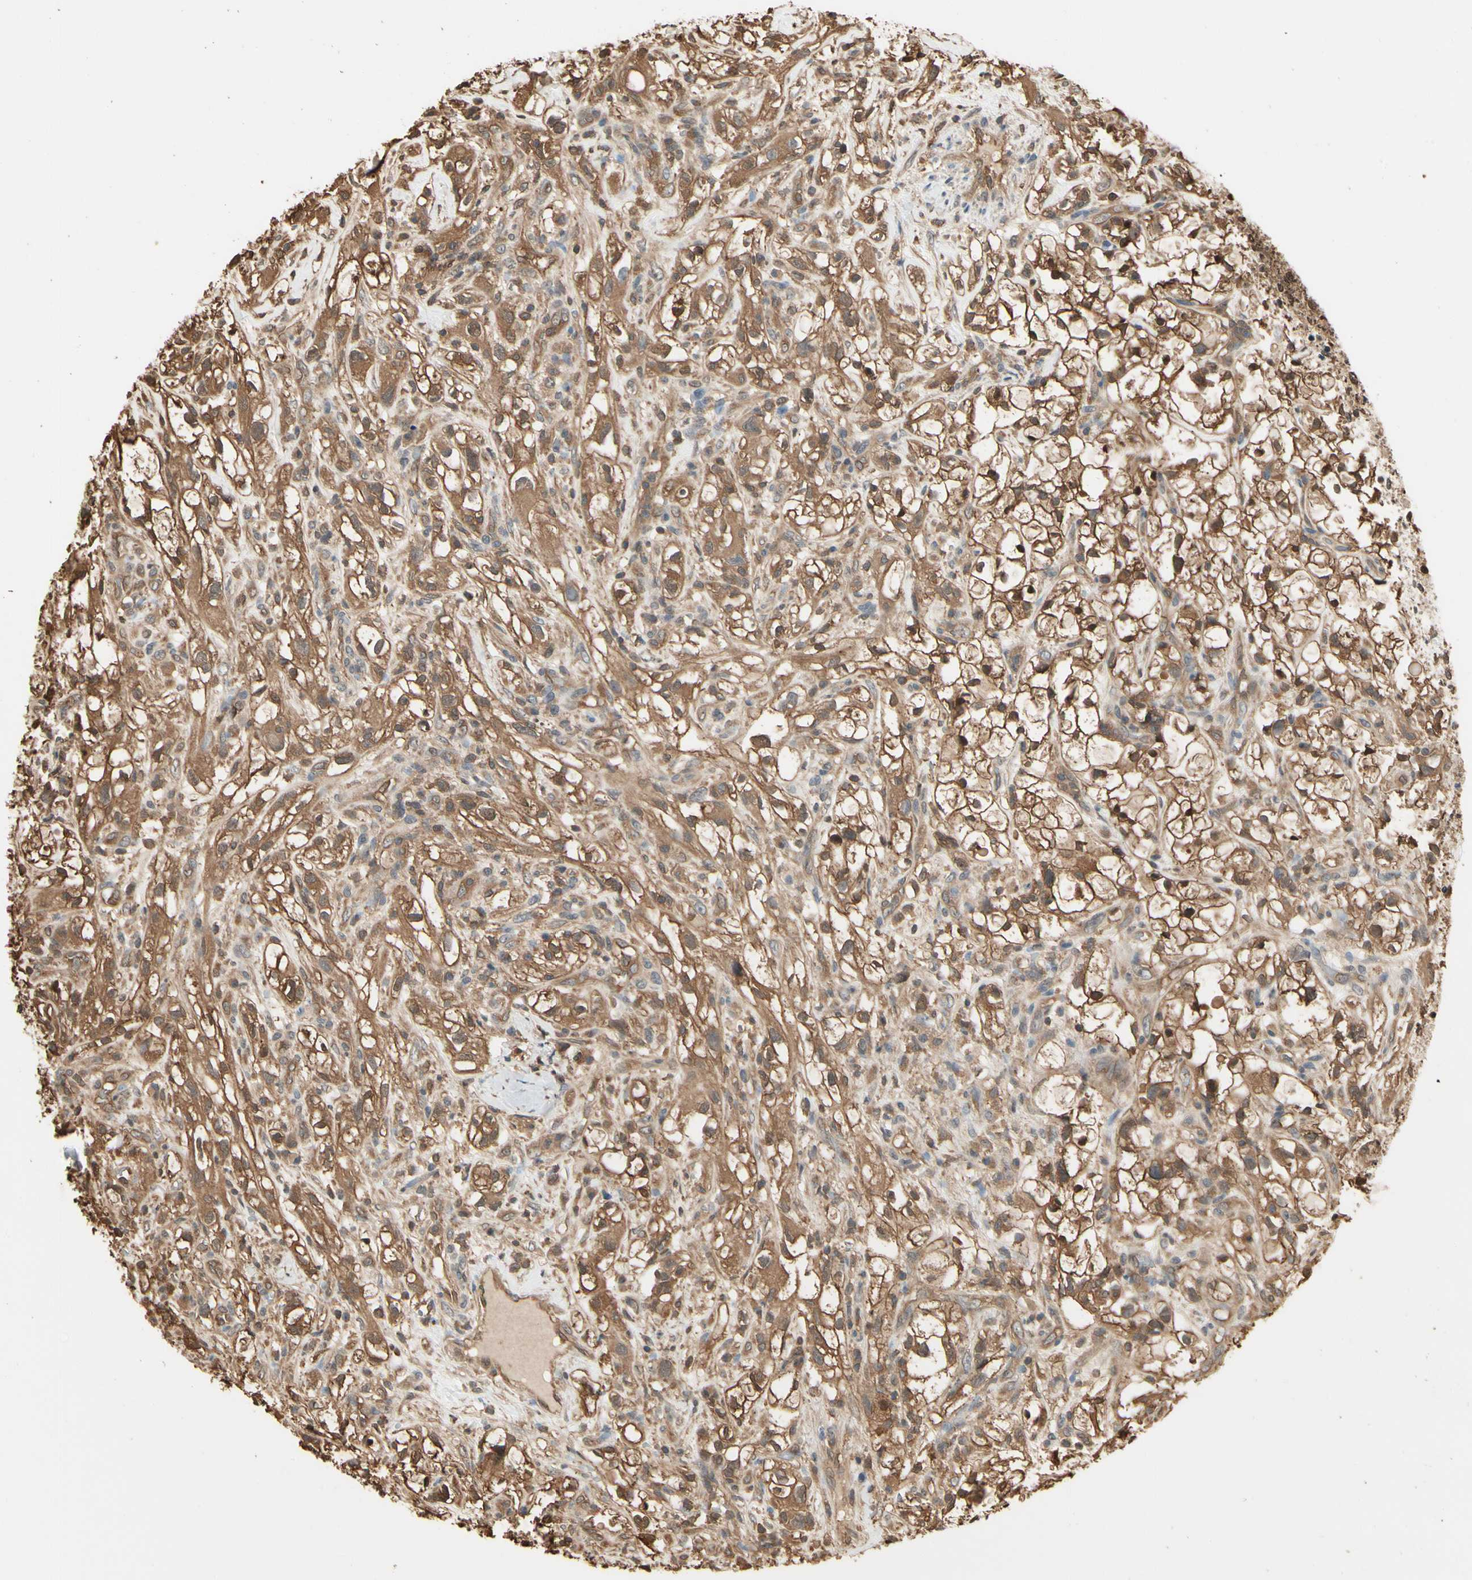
{"staining": {"intensity": "moderate", "quantity": ">75%", "location": "cytoplasmic/membranous"}, "tissue": "renal cancer", "cell_type": "Tumor cells", "image_type": "cancer", "snomed": [{"axis": "morphology", "description": "Adenocarcinoma, NOS"}, {"axis": "topography", "description": "Kidney"}], "caption": "Immunohistochemical staining of renal adenocarcinoma shows moderate cytoplasmic/membranous protein expression in about >75% of tumor cells.", "gene": "YWHAE", "patient": {"sex": "female", "age": 60}}